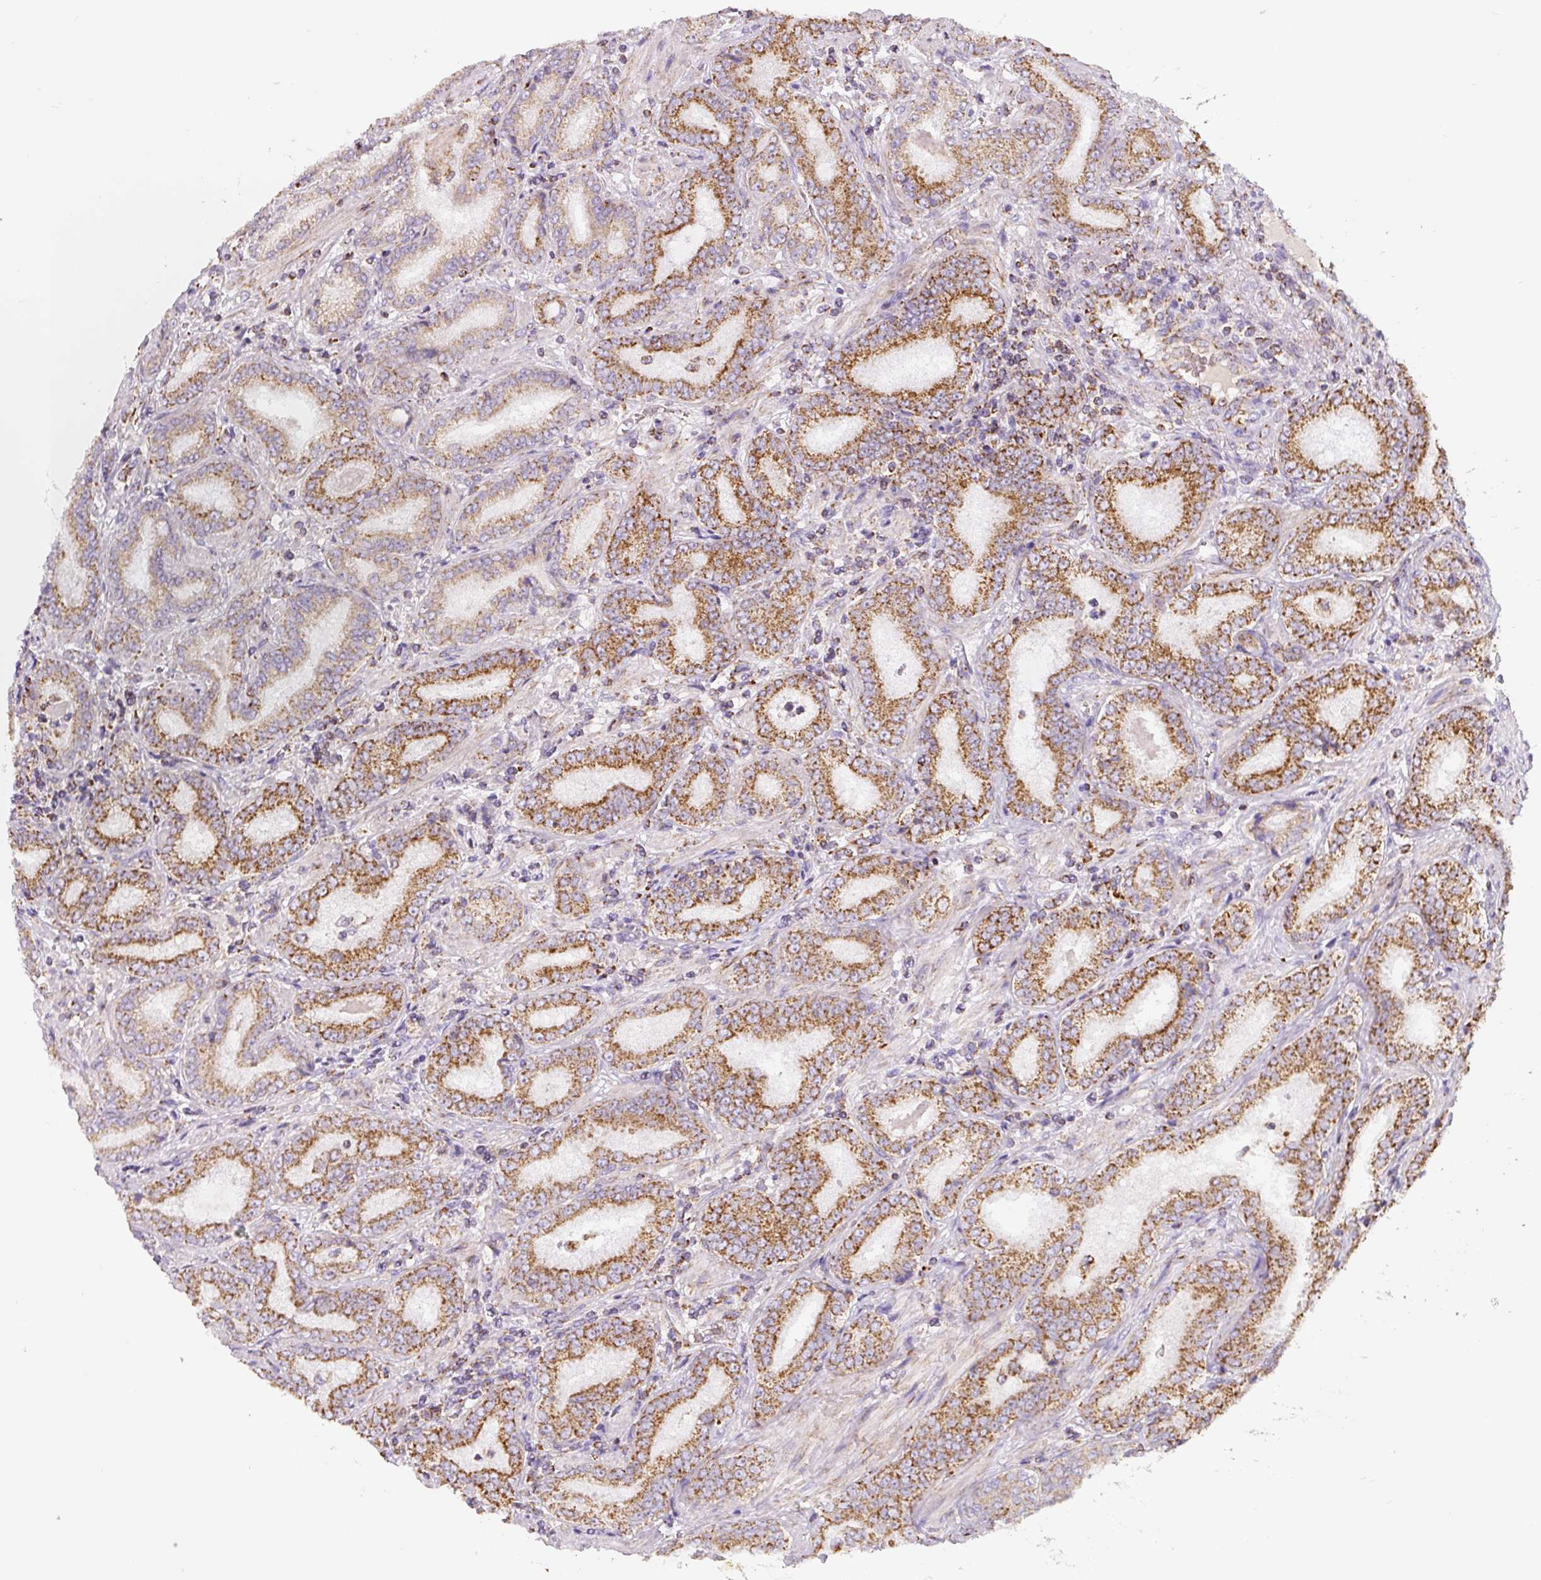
{"staining": {"intensity": "strong", "quantity": ">75%", "location": "cytoplasmic/membranous"}, "tissue": "prostate cancer", "cell_type": "Tumor cells", "image_type": "cancer", "snomed": [{"axis": "morphology", "description": "Adenocarcinoma, High grade"}, {"axis": "topography", "description": "Prostate"}], "caption": "A brown stain labels strong cytoplasmic/membranous staining of a protein in prostate cancer (high-grade adenocarcinoma) tumor cells.", "gene": "MT-CO2", "patient": {"sex": "male", "age": 72}}